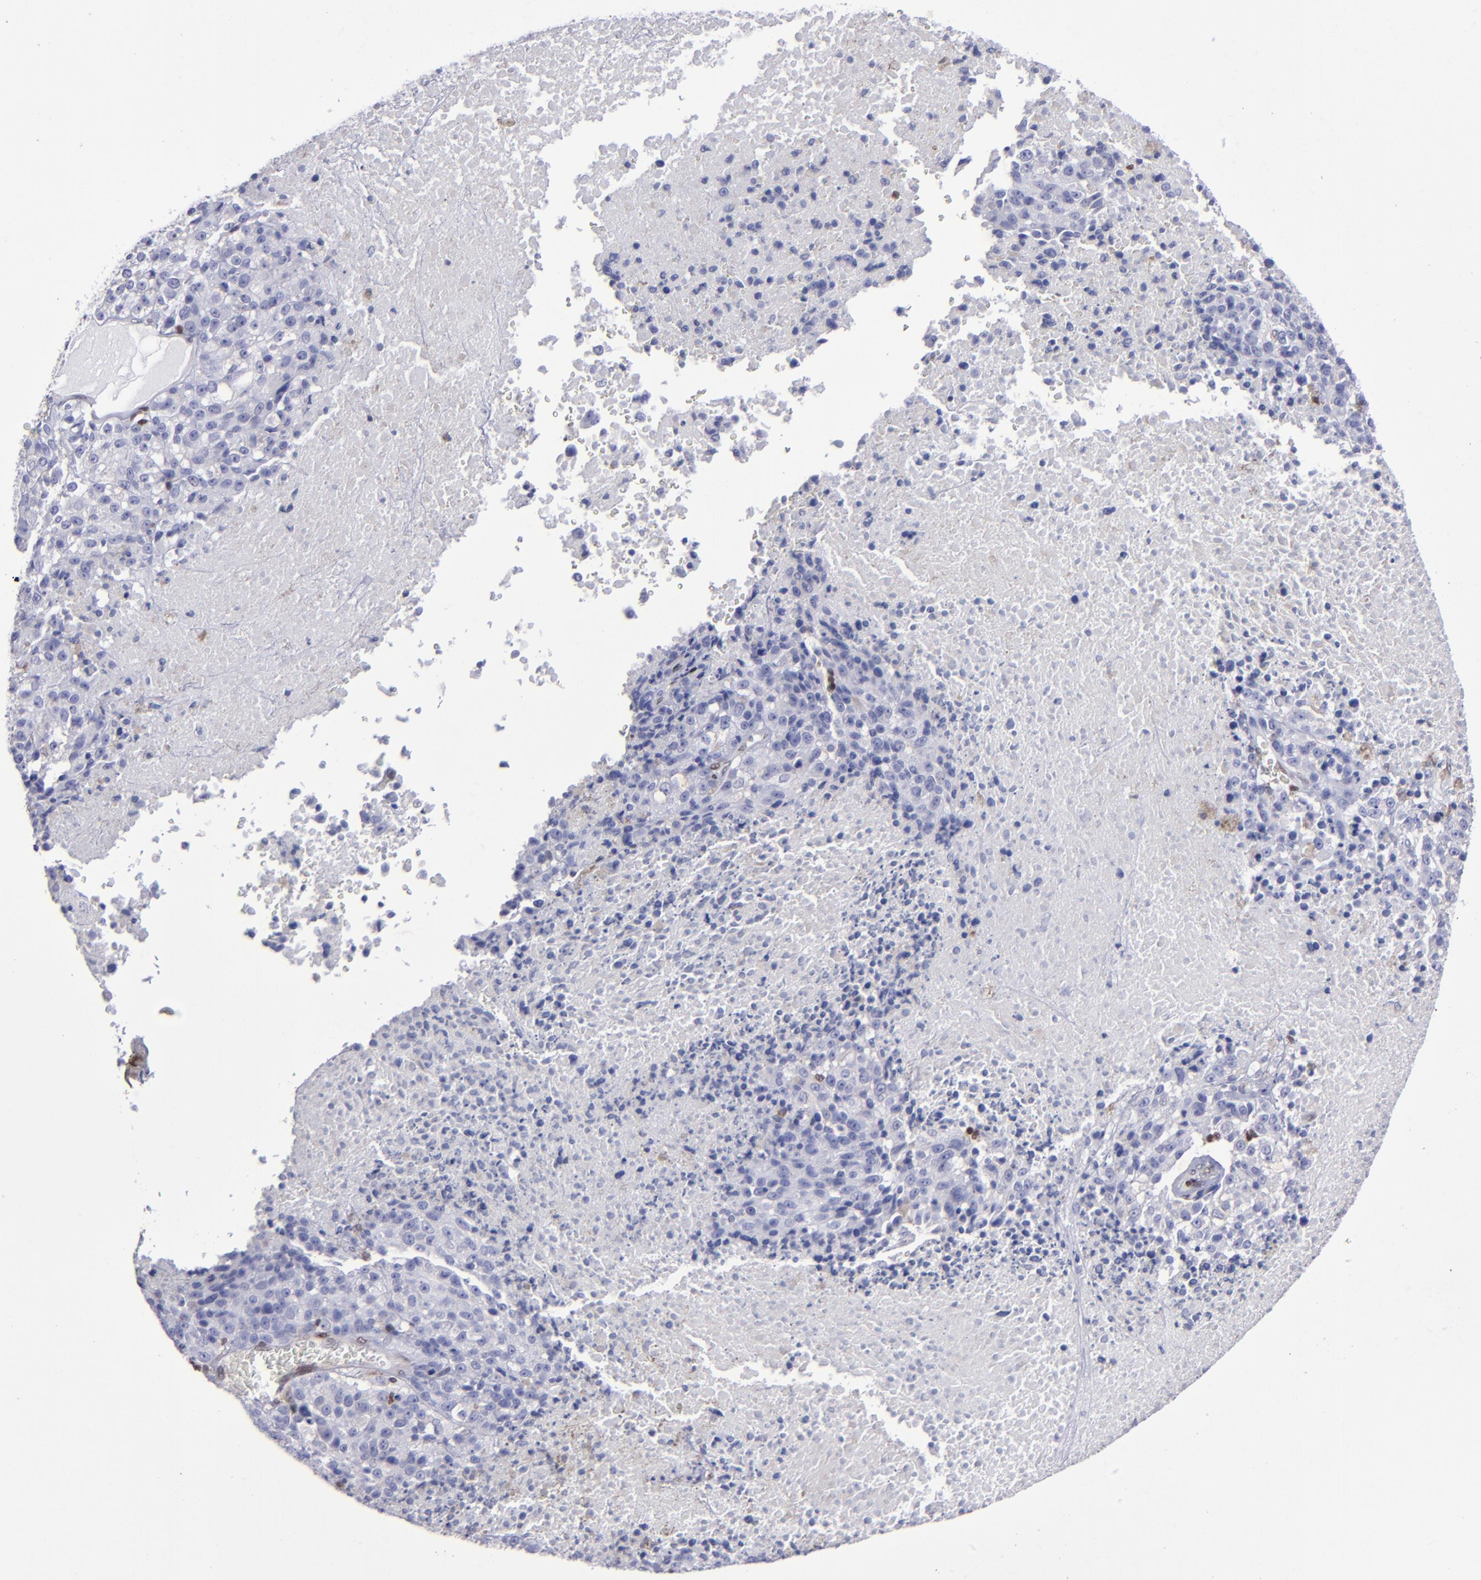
{"staining": {"intensity": "negative", "quantity": "none", "location": "none"}, "tissue": "melanoma", "cell_type": "Tumor cells", "image_type": "cancer", "snomed": [{"axis": "morphology", "description": "Malignant melanoma, Metastatic site"}, {"axis": "topography", "description": "Cerebral cortex"}], "caption": "This photomicrograph is of melanoma stained with immunohistochemistry to label a protein in brown with the nuclei are counter-stained blue. There is no positivity in tumor cells.", "gene": "MGMT", "patient": {"sex": "female", "age": 52}}